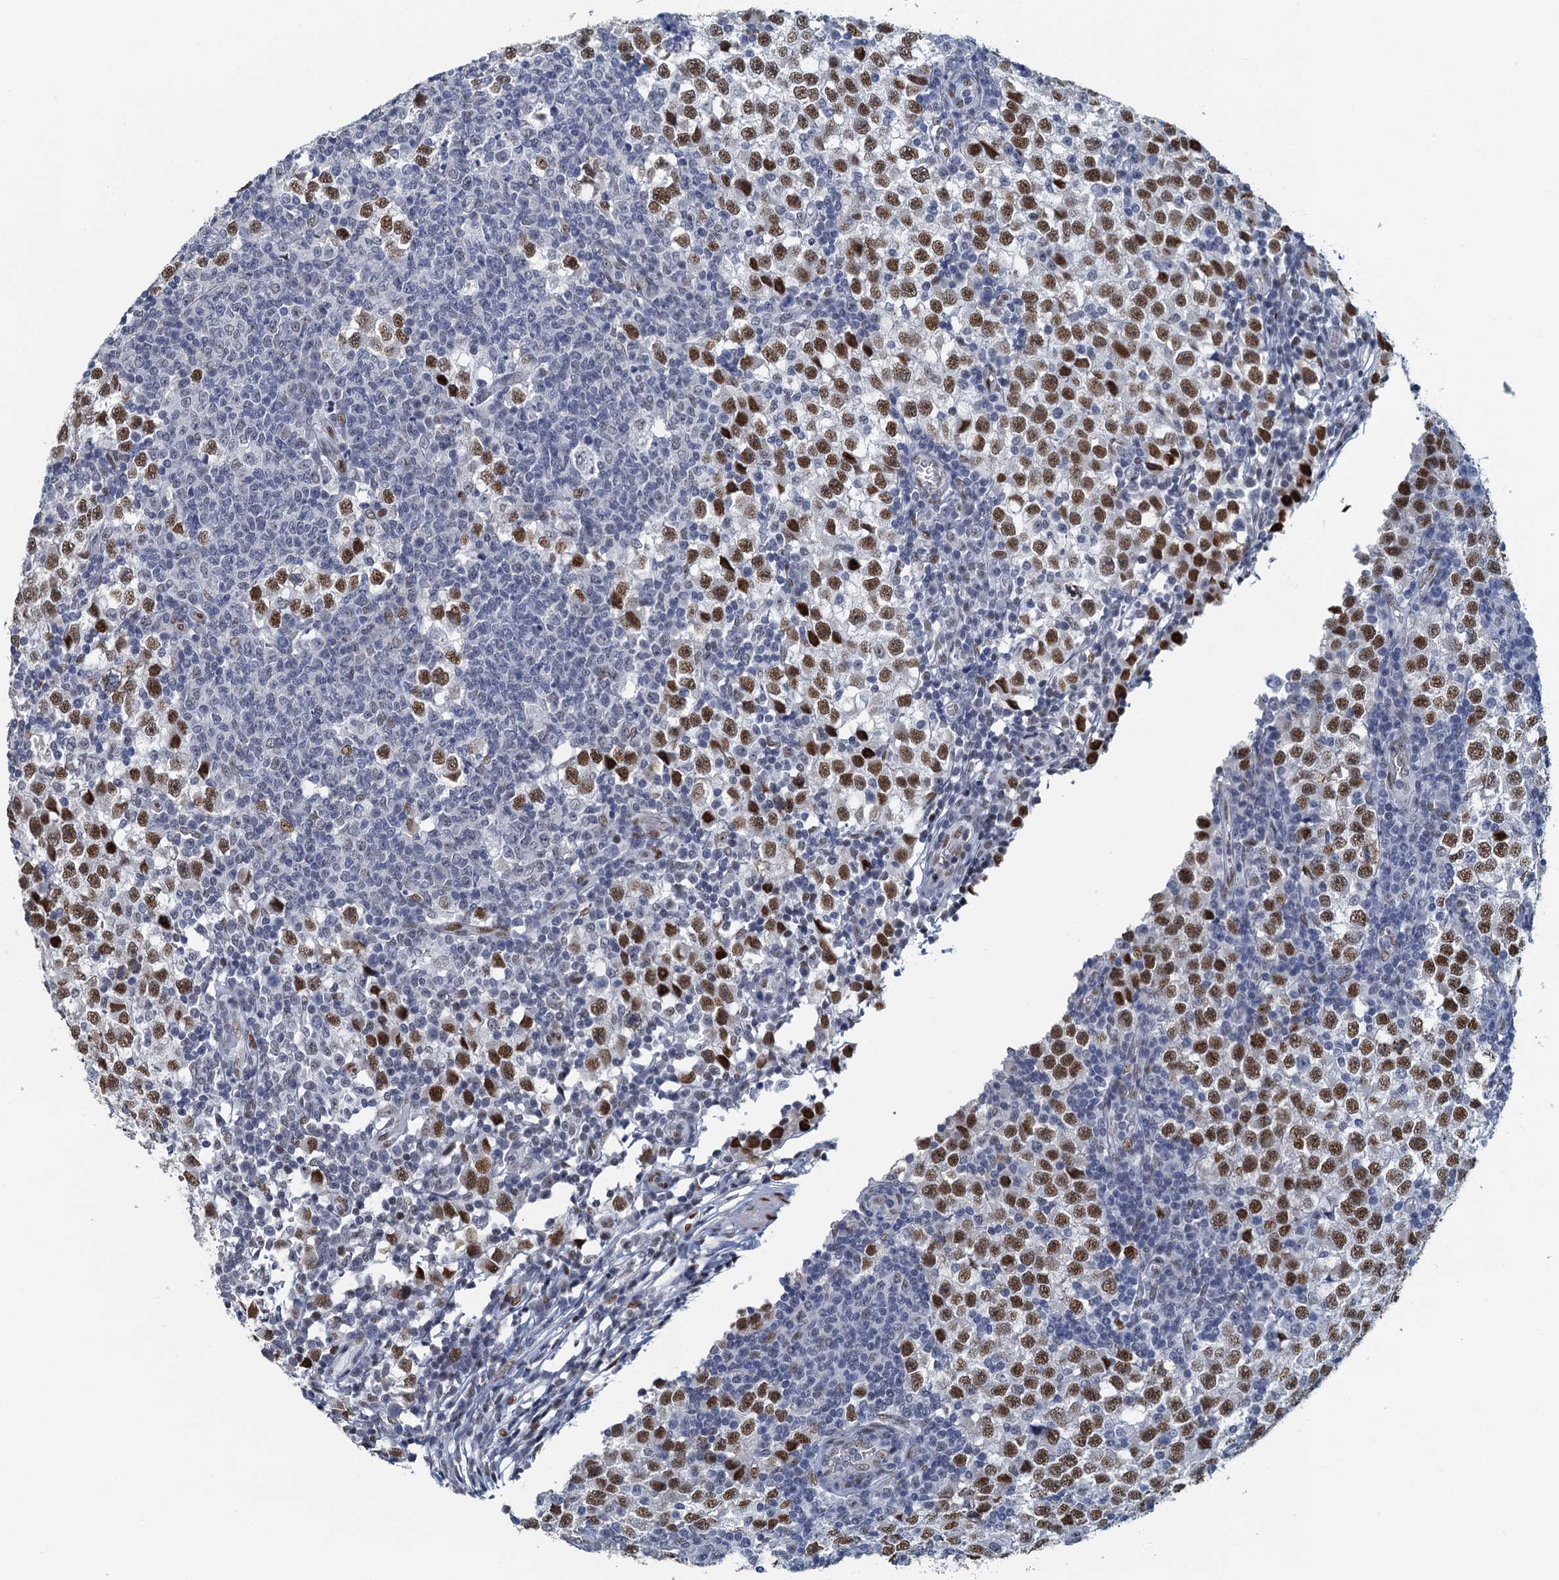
{"staining": {"intensity": "strong", "quantity": ">75%", "location": "nuclear"}, "tissue": "testis cancer", "cell_type": "Tumor cells", "image_type": "cancer", "snomed": [{"axis": "morphology", "description": "Seminoma, NOS"}, {"axis": "topography", "description": "Testis"}], "caption": "Immunohistochemical staining of human testis seminoma reveals strong nuclear protein positivity in approximately >75% of tumor cells.", "gene": "TTLL9", "patient": {"sex": "male", "age": 65}}